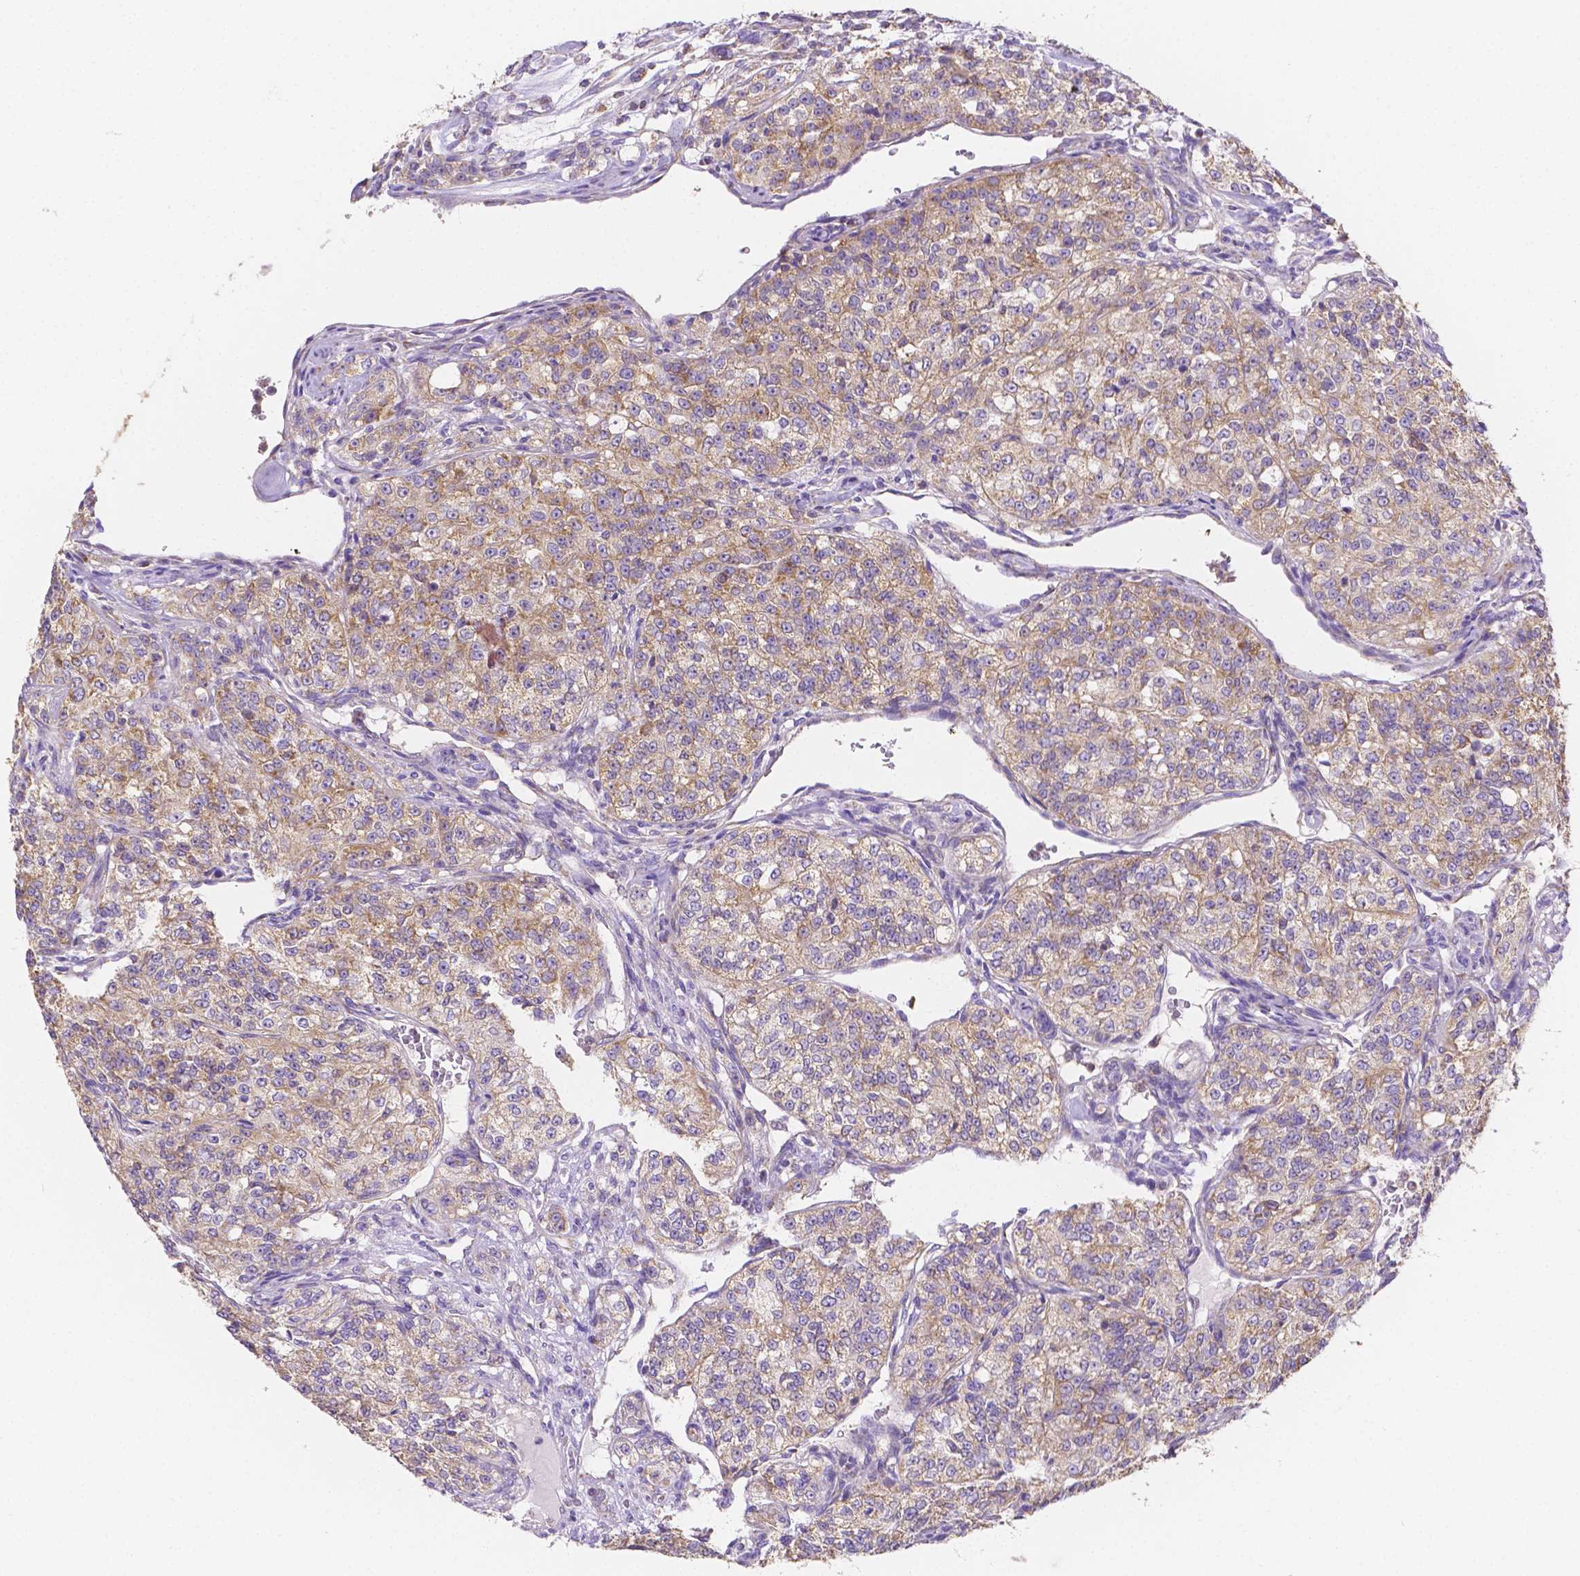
{"staining": {"intensity": "weak", "quantity": ">75%", "location": "cytoplasmic/membranous"}, "tissue": "renal cancer", "cell_type": "Tumor cells", "image_type": "cancer", "snomed": [{"axis": "morphology", "description": "Adenocarcinoma, NOS"}, {"axis": "topography", "description": "Kidney"}], "caption": "Adenocarcinoma (renal) was stained to show a protein in brown. There is low levels of weak cytoplasmic/membranous positivity in approximately >75% of tumor cells.", "gene": "SGTB", "patient": {"sex": "female", "age": 63}}